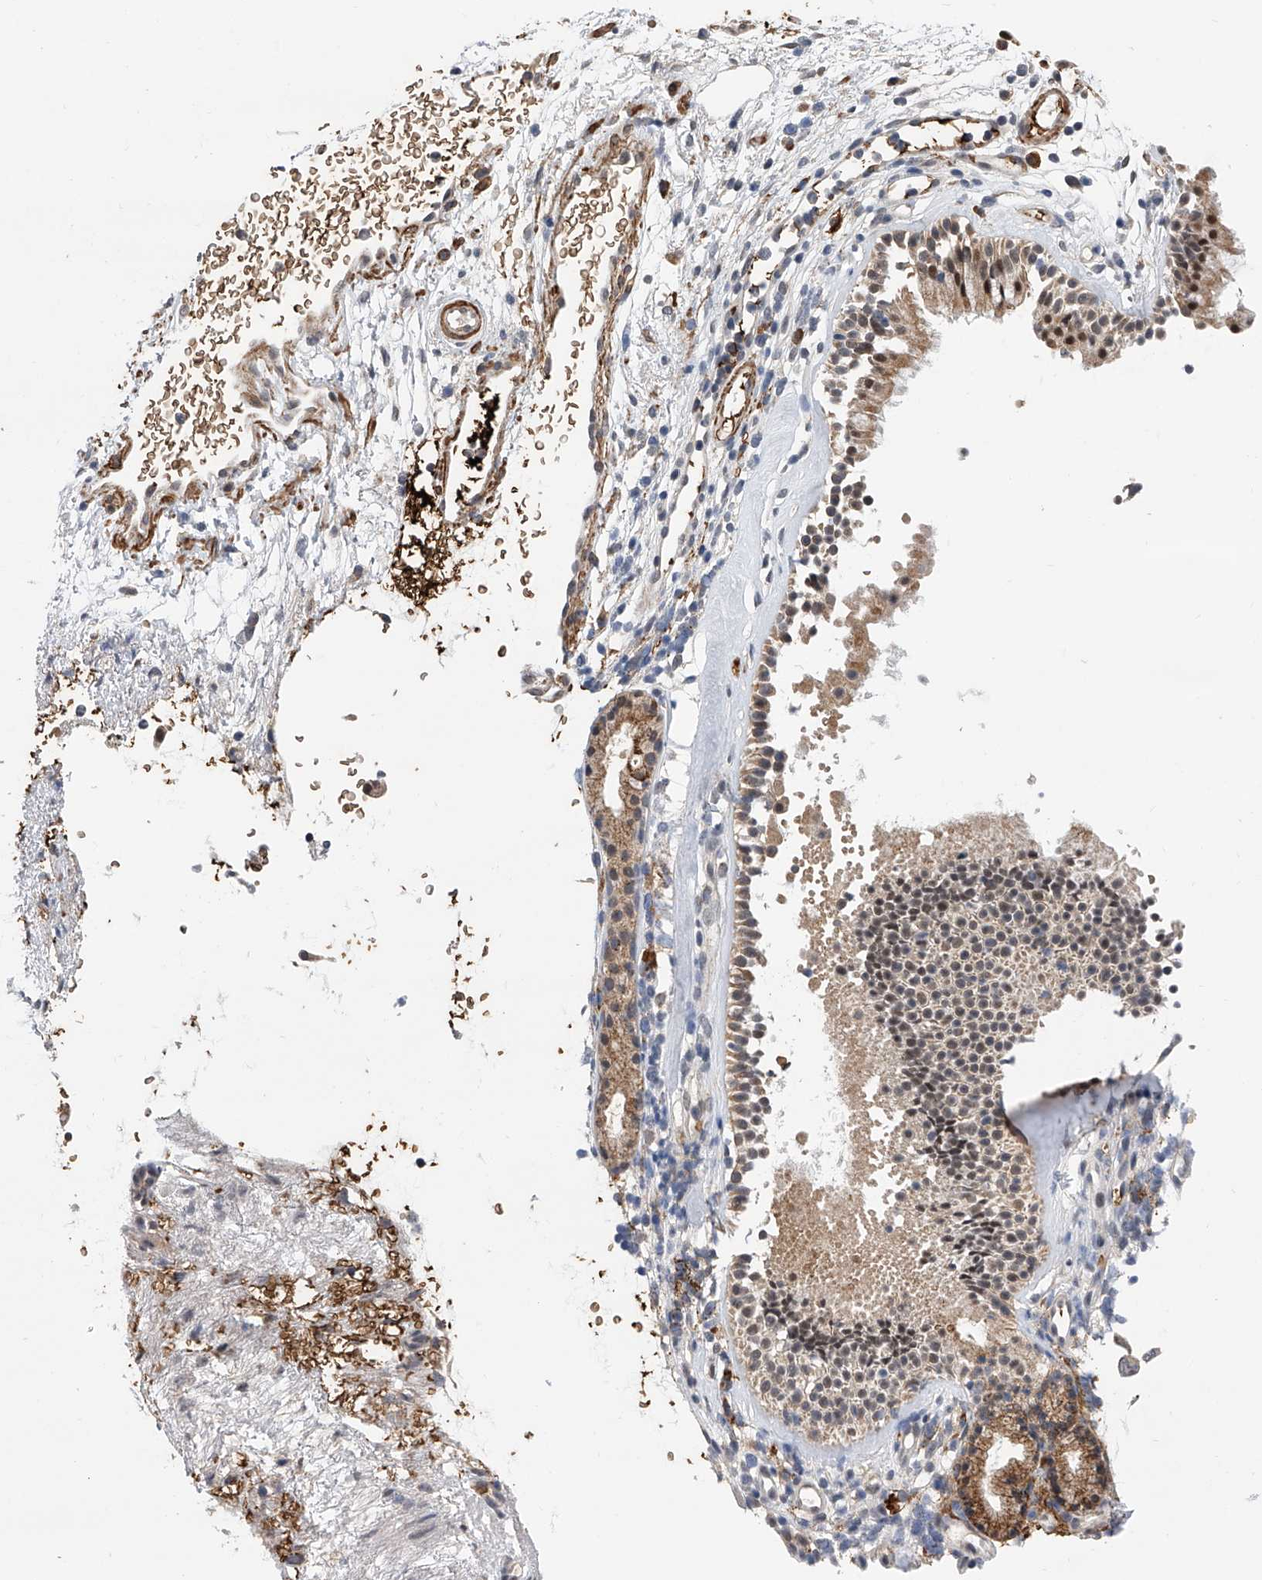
{"staining": {"intensity": "moderate", "quantity": ">75%", "location": "cytoplasmic/membranous,nuclear"}, "tissue": "nasopharynx", "cell_type": "Respiratory epithelial cells", "image_type": "normal", "snomed": [{"axis": "morphology", "description": "Normal tissue, NOS"}, {"axis": "morphology", "description": "Inflammation, NOS"}, {"axis": "morphology", "description": "Malignant melanoma, Metastatic site"}, {"axis": "topography", "description": "Nasopharynx"}], "caption": "Immunohistochemistry histopathology image of benign nasopharynx stained for a protein (brown), which shows medium levels of moderate cytoplasmic/membranous,nuclear positivity in approximately >75% of respiratory epithelial cells.", "gene": "SPOCK1", "patient": {"sex": "male", "age": 70}}